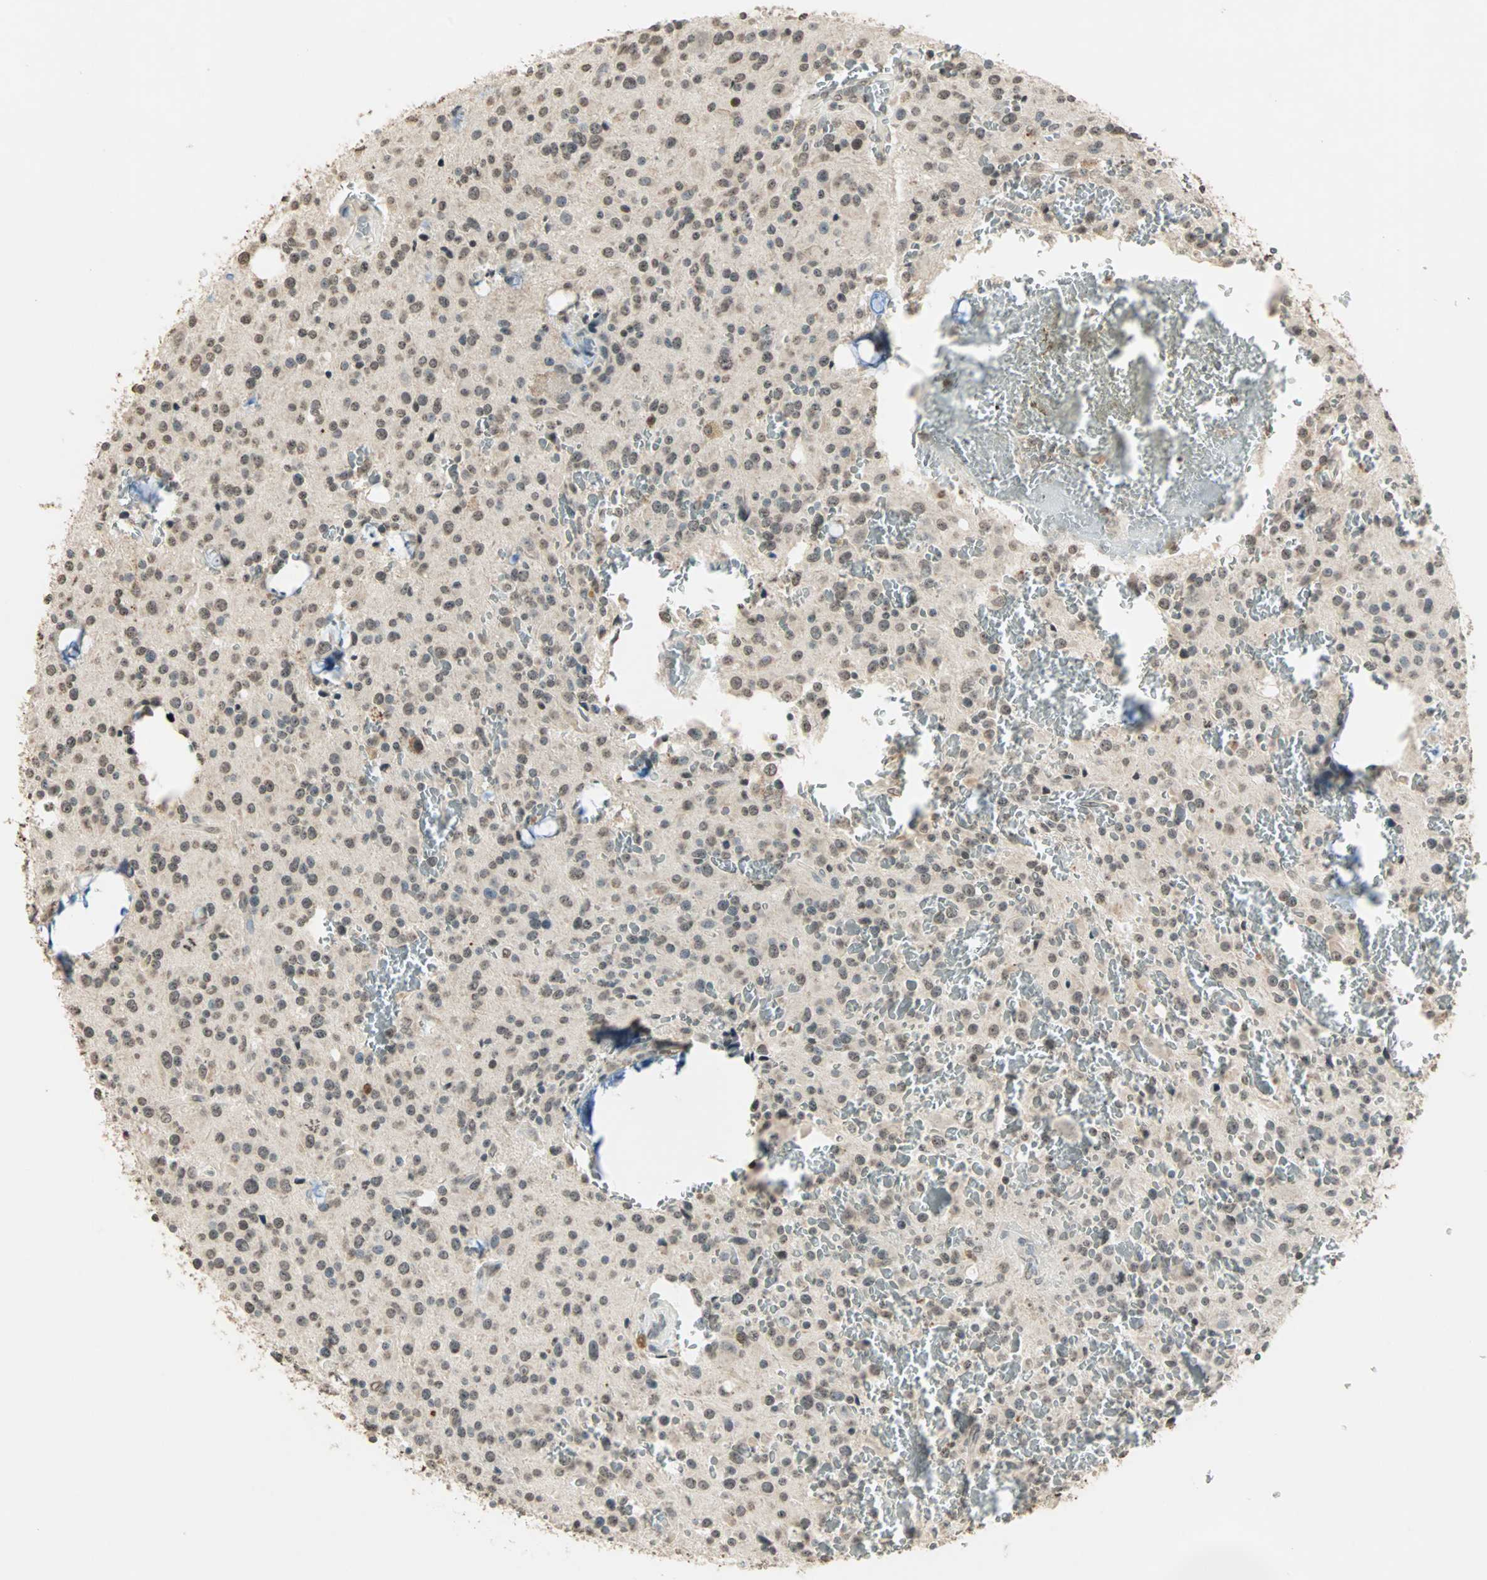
{"staining": {"intensity": "weak", "quantity": ">75%", "location": "nuclear"}, "tissue": "glioma", "cell_type": "Tumor cells", "image_type": "cancer", "snomed": [{"axis": "morphology", "description": "Glioma, malignant, Low grade"}, {"axis": "topography", "description": "Brain"}], "caption": "Low-grade glioma (malignant) stained with a brown dye displays weak nuclear positive staining in approximately >75% of tumor cells.", "gene": "PRELID1", "patient": {"sex": "male", "age": 58}}